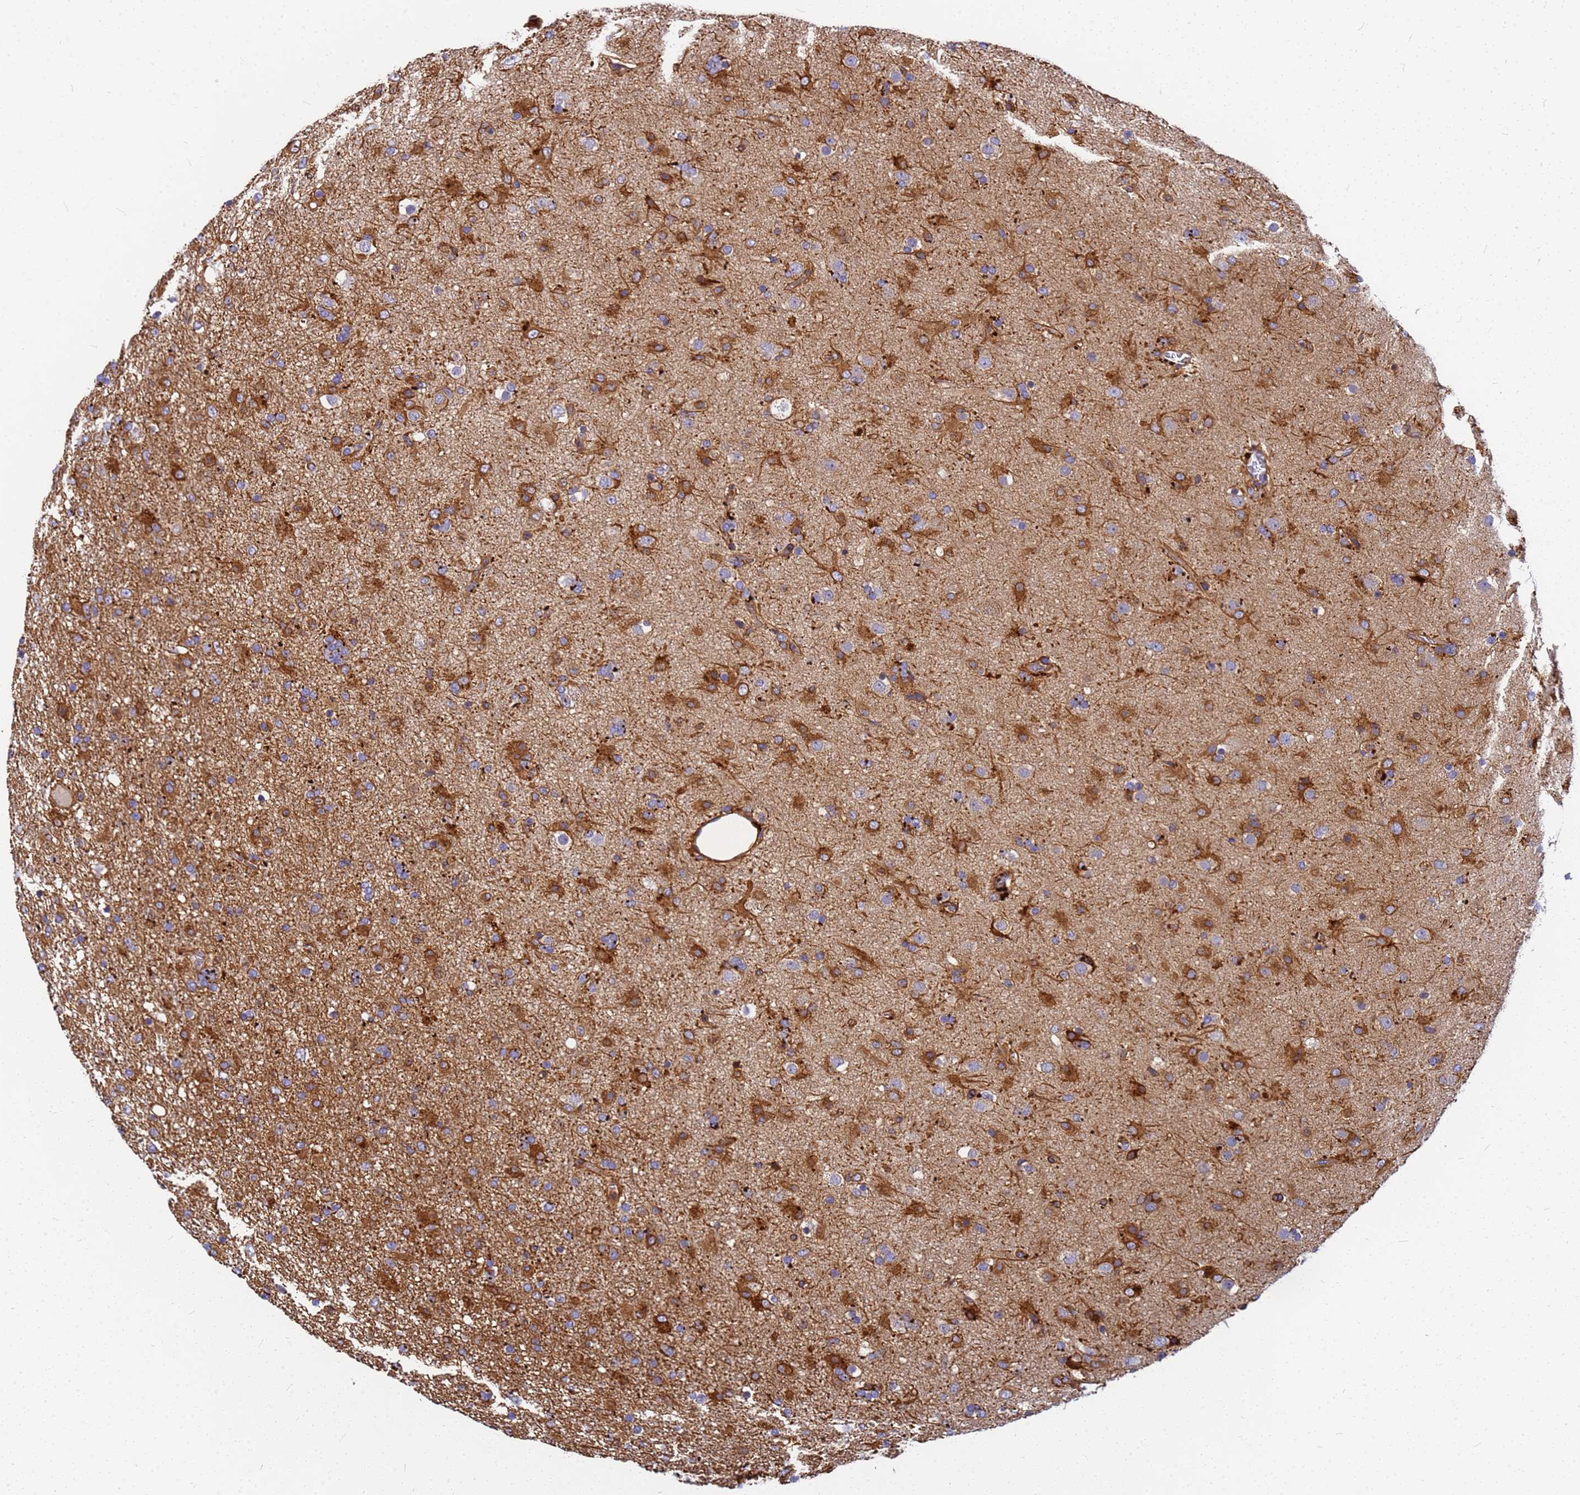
{"staining": {"intensity": "moderate", "quantity": "25%-75%", "location": "cytoplasmic/membranous"}, "tissue": "glioma", "cell_type": "Tumor cells", "image_type": "cancer", "snomed": [{"axis": "morphology", "description": "Glioma, malignant, Low grade"}, {"axis": "topography", "description": "Brain"}], "caption": "Protein staining demonstrates moderate cytoplasmic/membranous positivity in about 25%-75% of tumor cells in malignant low-grade glioma.", "gene": "C2CD5", "patient": {"sex": "male", "age": 65}}